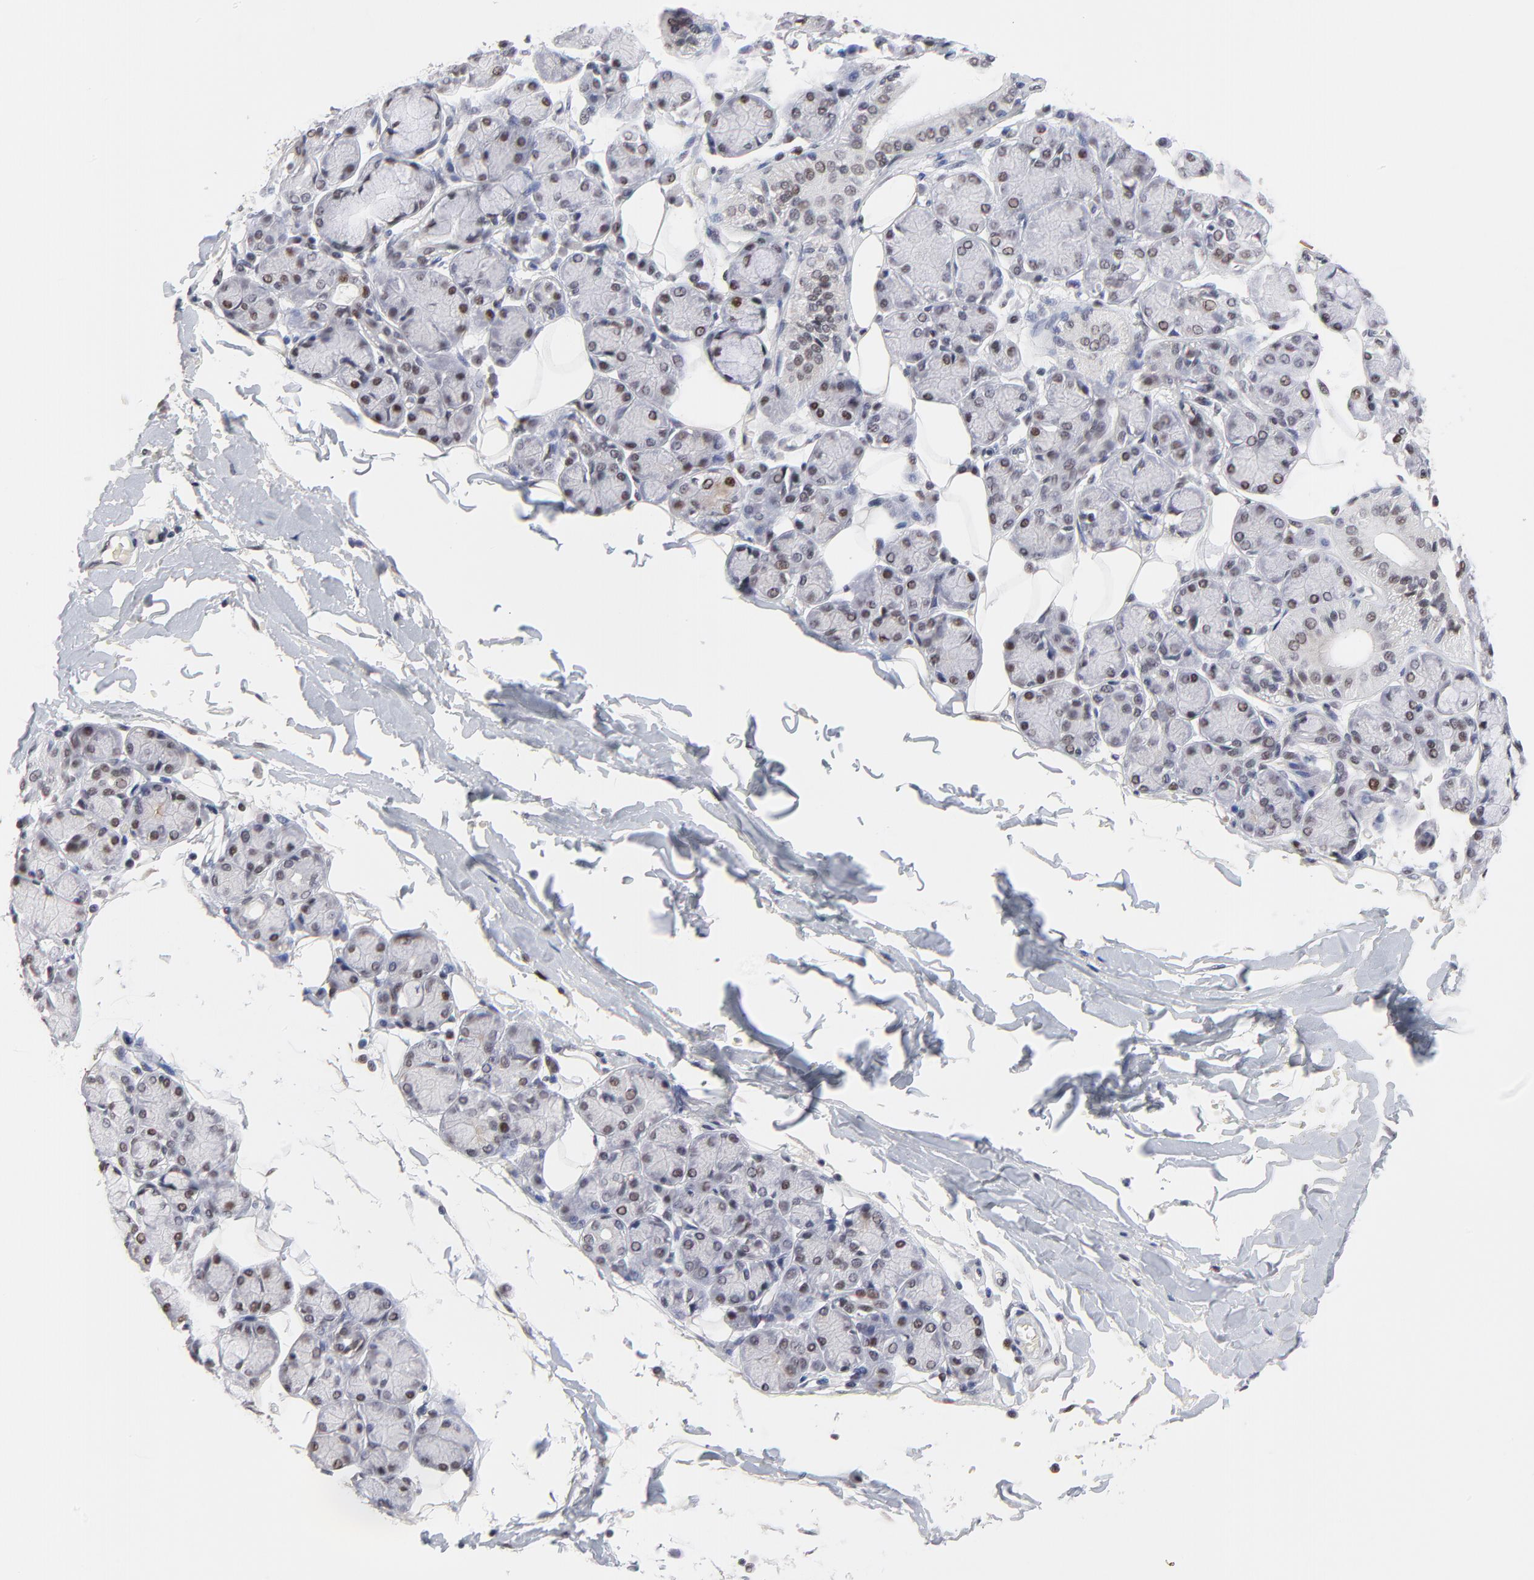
{"staining": {"intensity": "moderate", "quantity": "25%-75%", "location": "nuclear"}, "tissue": "salivary gland", "cell_type": "Glandular cells", "image_type": "normal", "snomed": [{"axis": "morphology", "description": "Normal tissue, NOS"}, {"axis": "topography", "description": "Salivary gland"}], "caption": "Glandular cells reveal medium levels of moderate nuclear staining in approximately 25%-75% of cells in benign salivary gland.", "gene": "OGFOD1", "patient": {"sex": "male", "age": 54}}